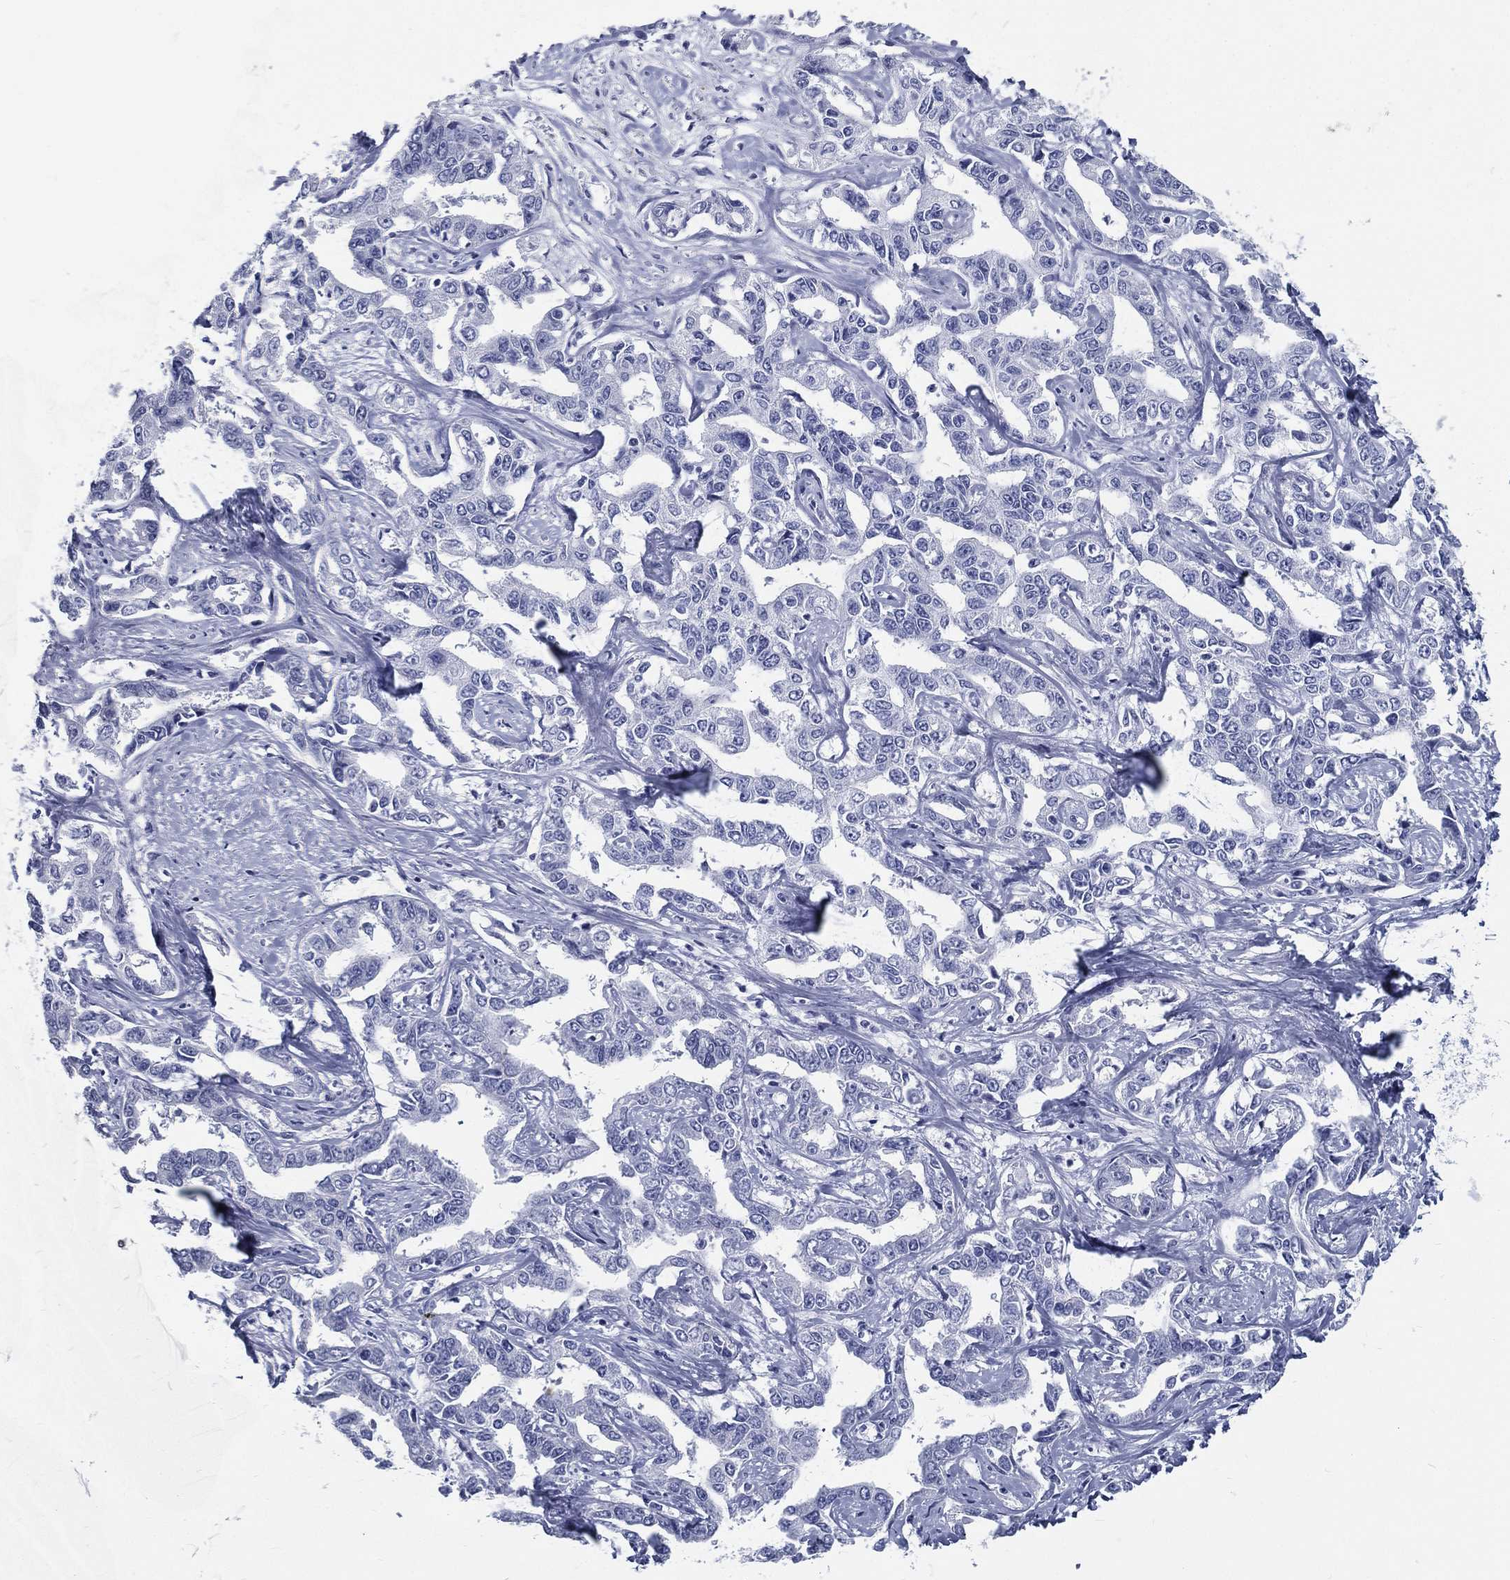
{"staining": {"intensity": "negative", "quantity": "none", "location": "none"}, "tissue": "liver cancer", "cell_type": "Tumor cells", "image_type": "cancer", "snomed": [{"axis": "morphology", "description": "Cholangiocarcinoma"}, {"axis": "topography", "description": "Liver"}], "caption": "The IHC photomicrograph has no significant staining in tumor cells of cholangiocarcinoma (liver) tissue. The staining was performed using DAB (3,3'-diaminobenzidine) to visualize the protein expression in brown, while the nuclei were stained in blue with hematoxylin (Magnification: 20x).", "gene": "RSPH4A", "patient": {"sex": "male", "age": 59}}